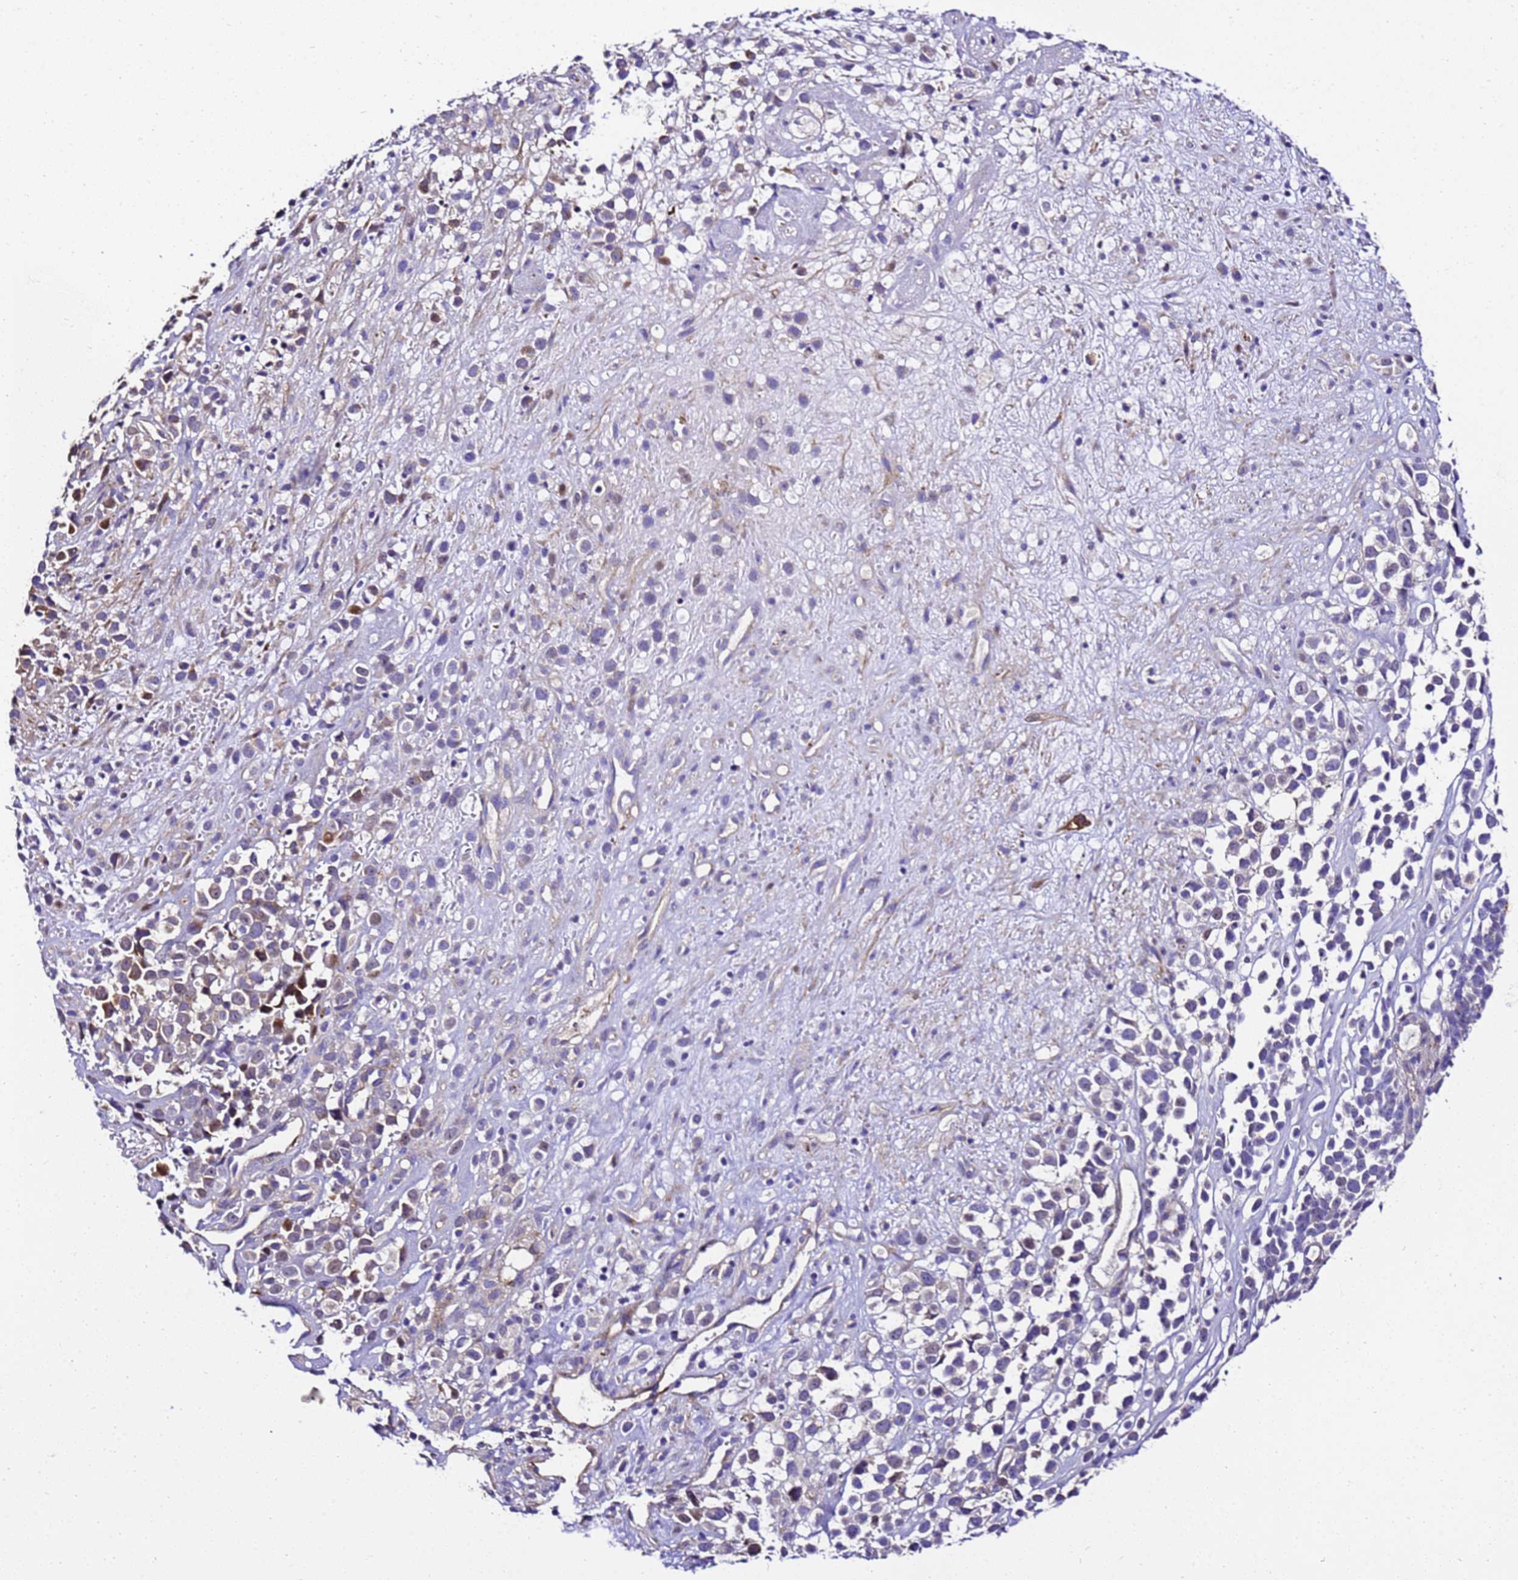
{"staining": {"intensity": "moderate", "quantity": "25%-75%", "location": "cytoplasmic/membranous"}, "tissue": "melanoma", "cell_type": "Tumor cells", "image_type": "cancer", "snomed": [{"axis": "morphology", "description": "Malignant melanoma, NOS"}, {"axis": "topography", "description": "Nose, NOS"}], "caption": "Protein staining reveals moderate cytoplasmic/membranous expression in about 25%-75% of tumor cells in malignant melanoma. The staining was performed using DAB (3,3'-diaminobenzidine) to visualize the protein expression in brown, while the nuclei were stained in blue with hematoxylin (Magnification: 20x).", "gene": "ZNF417", "patient": {"sex": "female", "age": 48}}